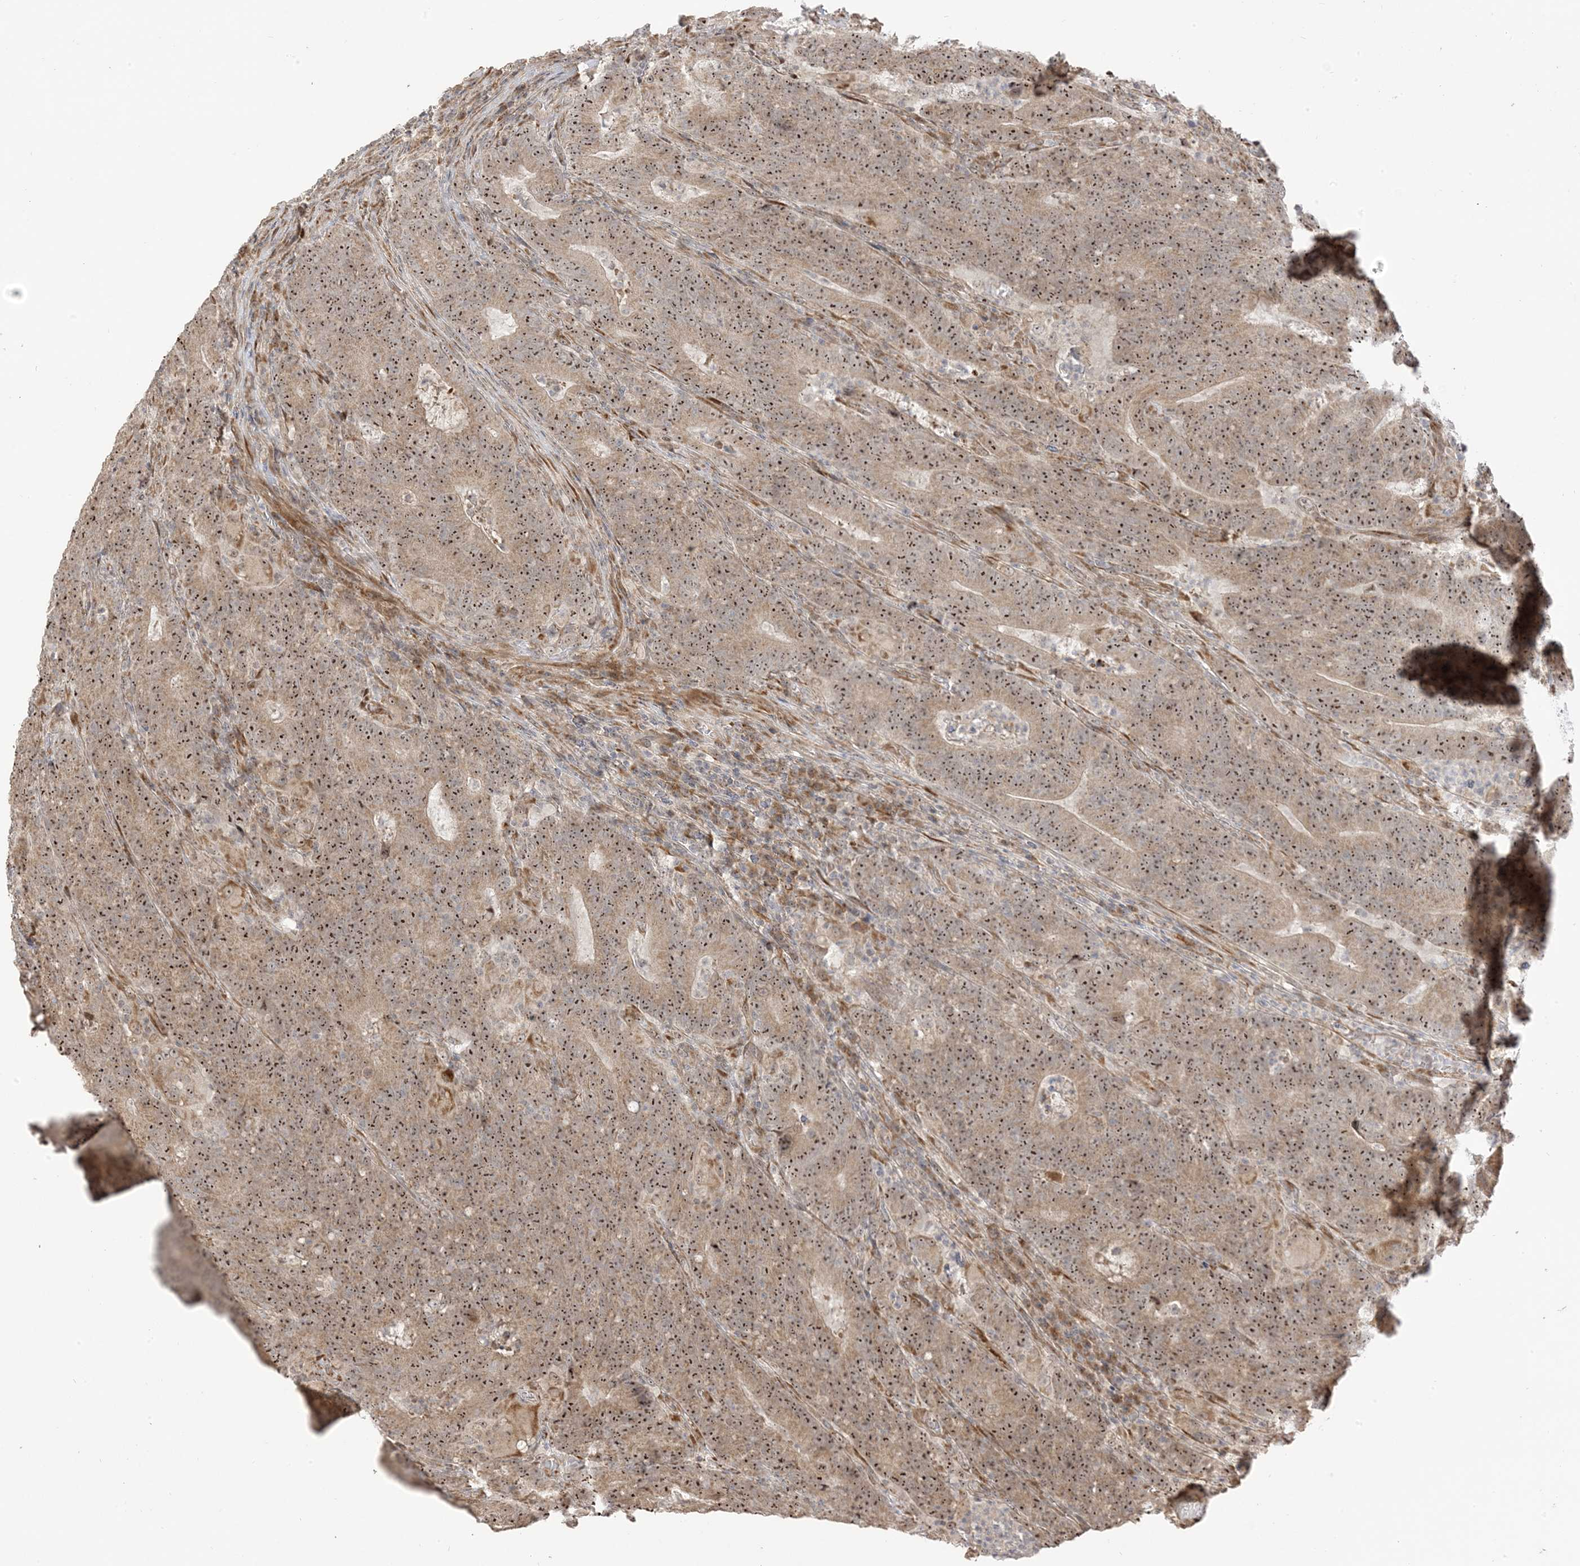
{"staining": {"intensity": "moderate", "quantity": ">75%", "location": "cytoplasmic/membranous,nuclear"}, "tissue": "colorectal cancer", "cell_type": "Tumor cells", "image_type": "cancer", "snomed": [{"axis": "morphology", "description": "Normal tissue, NOS"}, {"axis": "morphology", "description": "Adenocarcinoma, NOS"}, {"axis": "topography", "description": "Colon"}], "caption": "Protein expression analysis of human colorectal cancer (adenocarcinoma) reveals moderate cytoplasmic/membranous and nuclear positivity in approximately >75% of tumor cells.", "gene": "ECM2", "patient": {"sex": "female", "age": 75}}